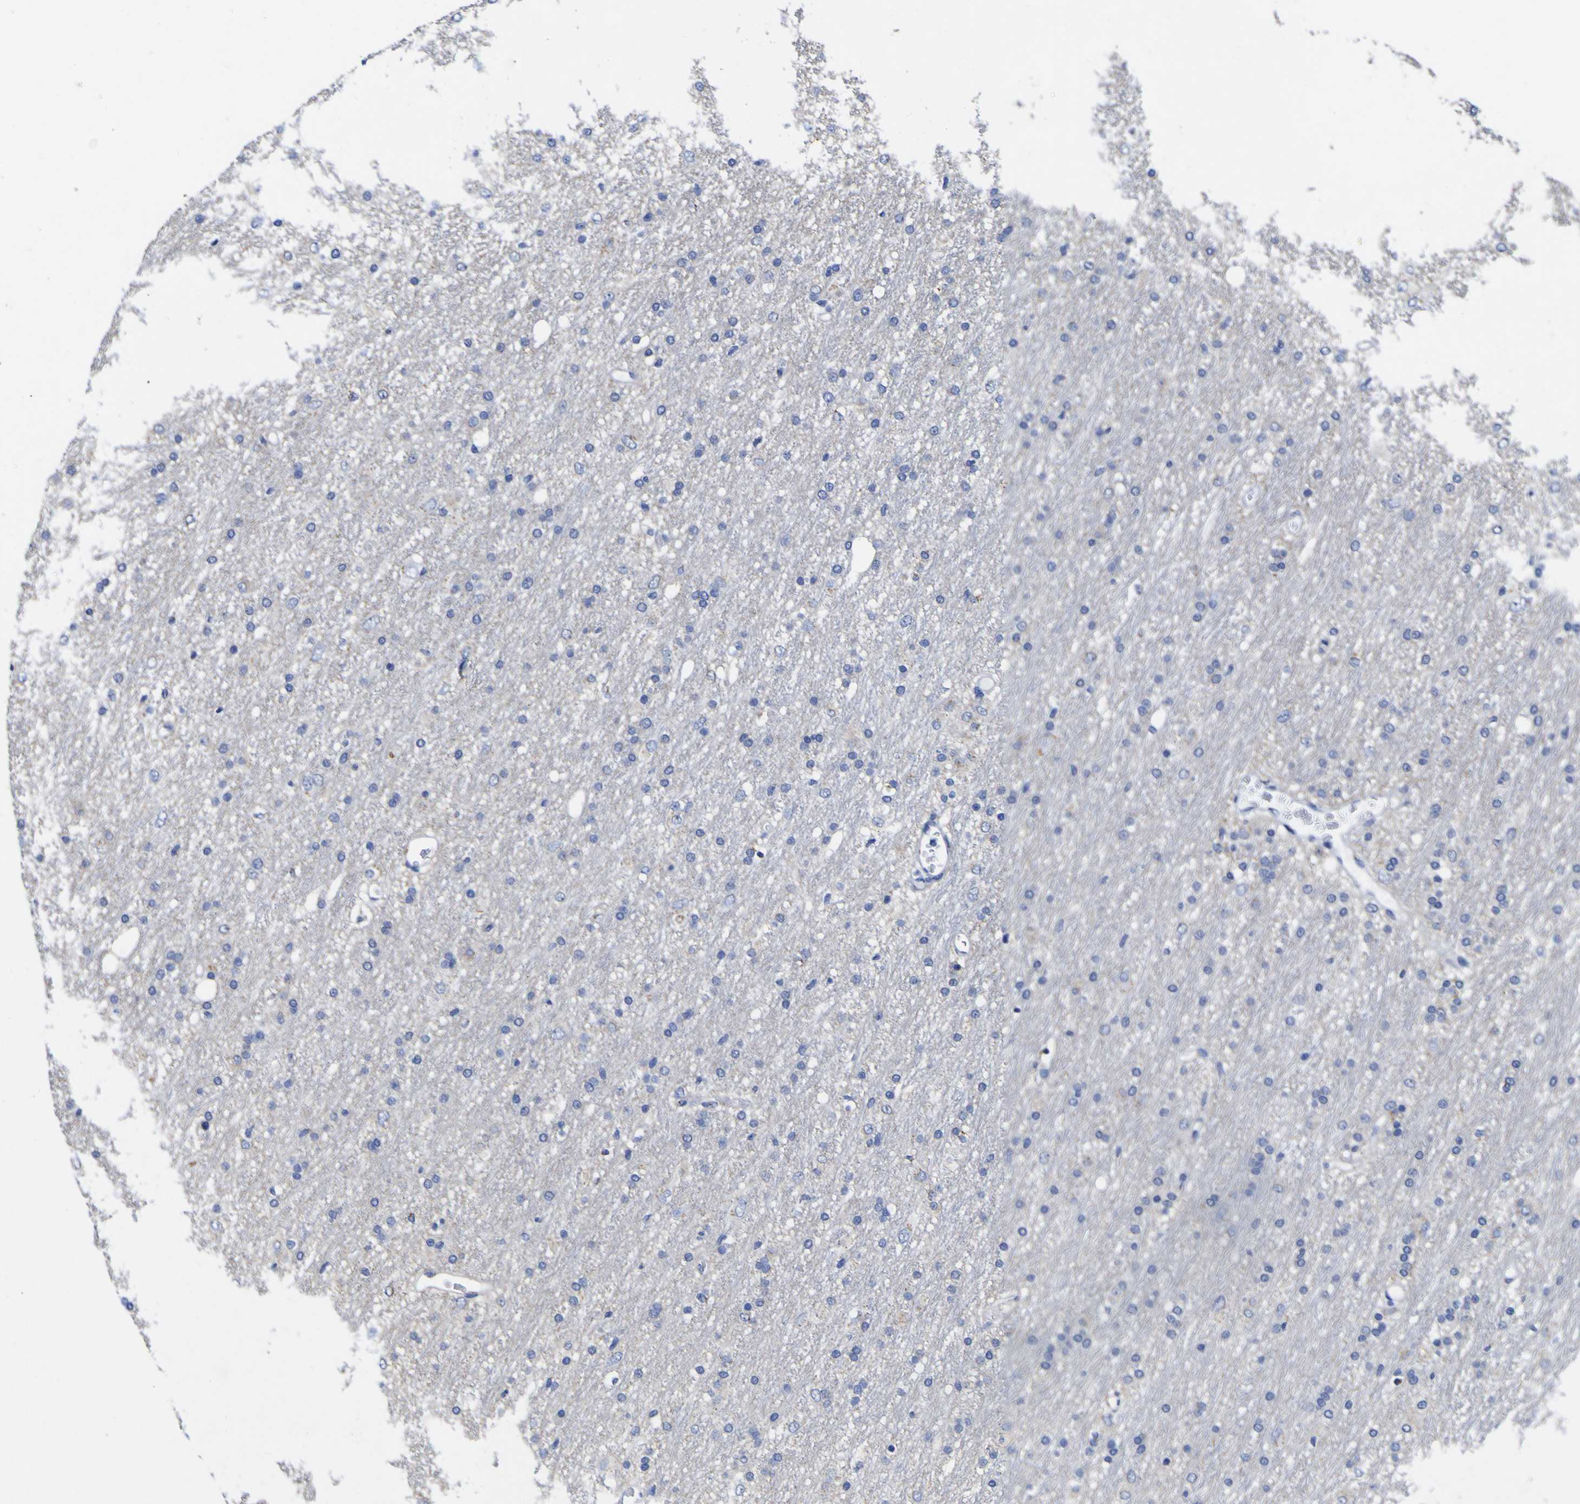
{"staining": {"intensity": "negative", "quantity": "none", "location": "none"}, "tissue": "glioma", "cell_type": "Tumor cells", "image_type": "cancer", "snomed": [{"axis": "morphology", "description": "Glioma, malignant, Low grade"}, {"axis": "topography", "description": "Brain"}], "caption": "Protein analysis of glioma demonstrates no significant positivity in tumor cells.", "gene": "GOLM1", "patient": {"sex": "male", "age": 77}}